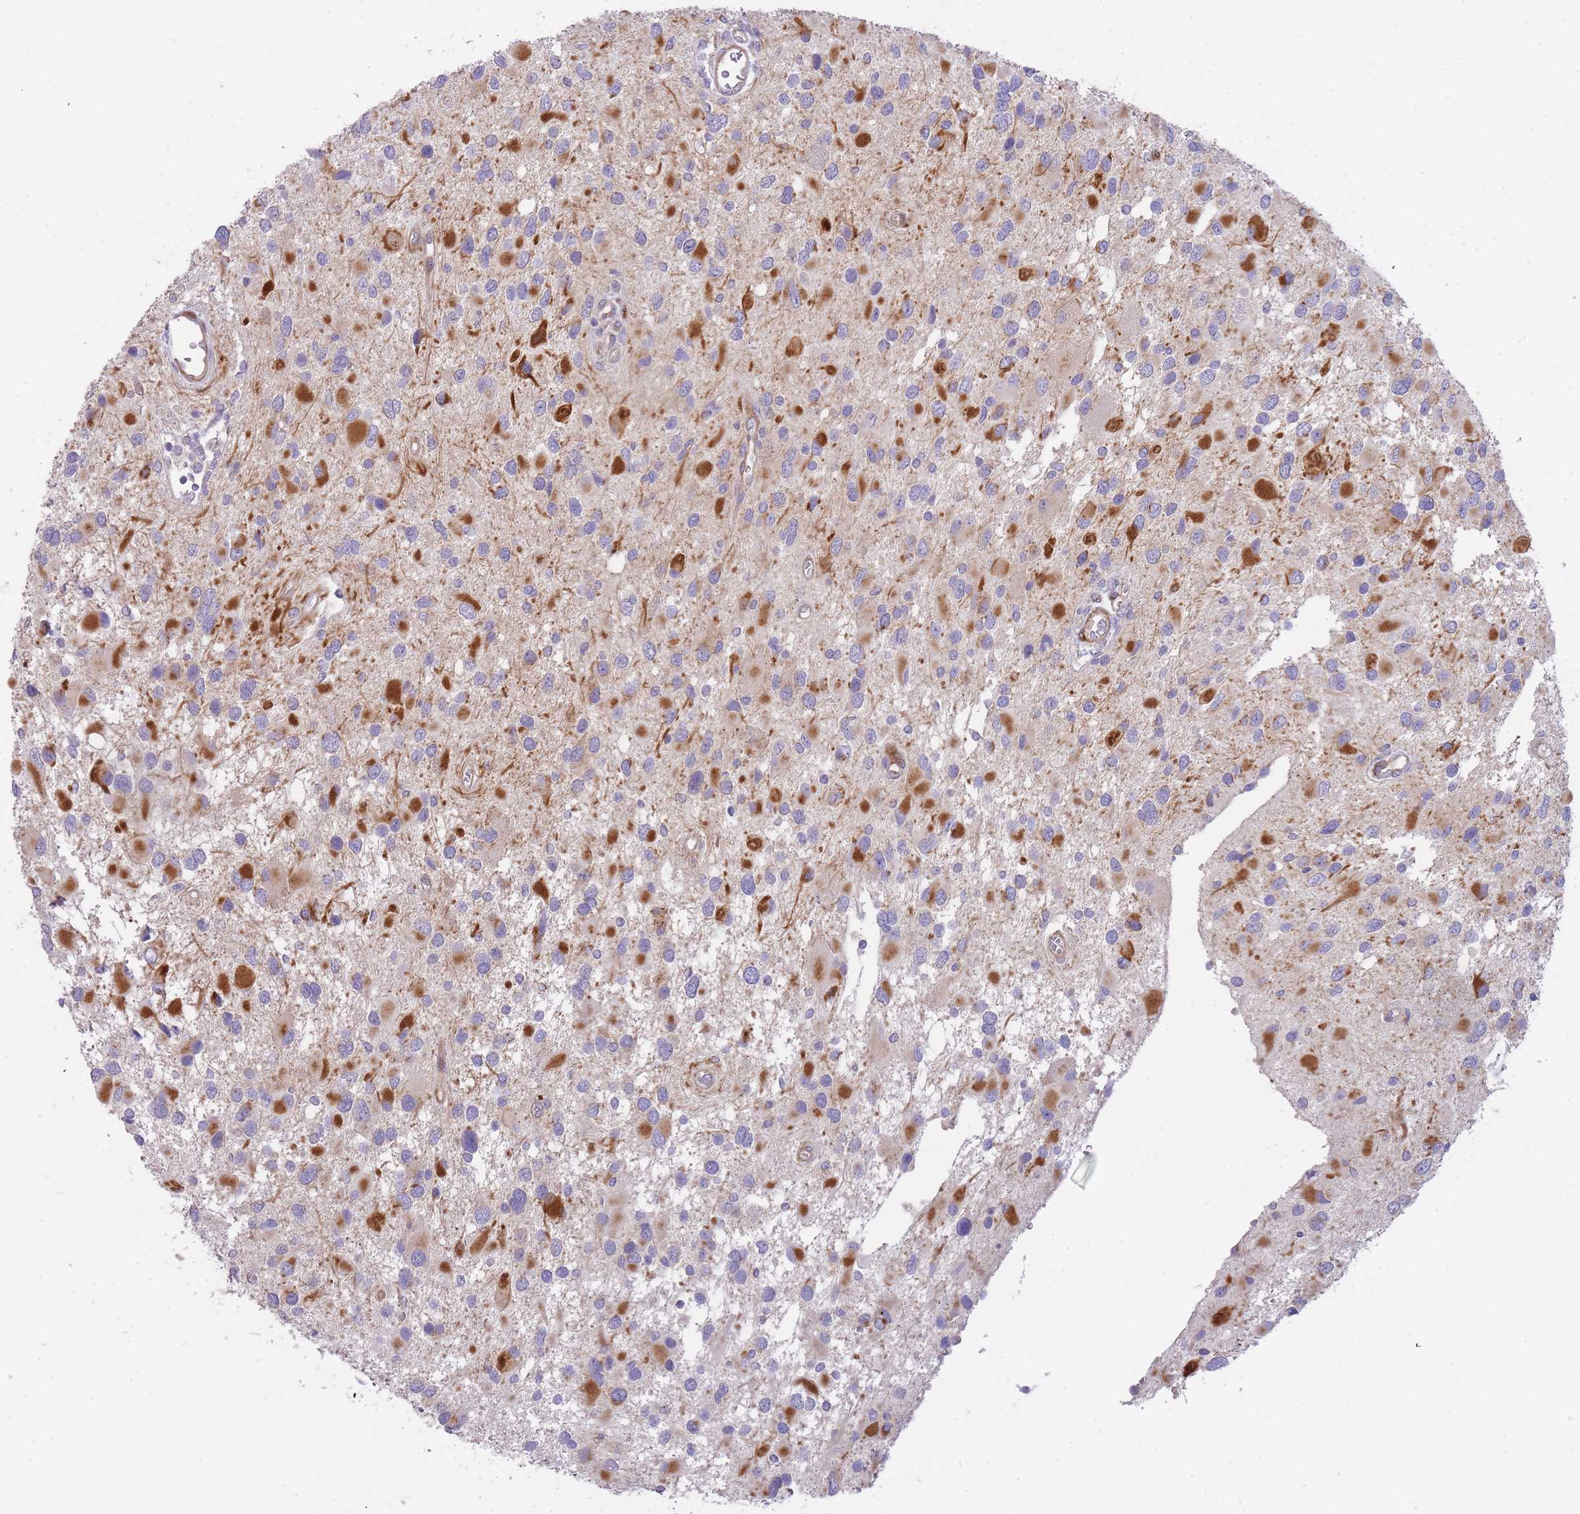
{"staining": {"intensity": "moderate", "quantity": "<25%", "location": "cytoplasmic/membranous"}, "tissue": "glioma", "cell_type": "Tumor cells", "image_type": "cancer", "snomed": [{"axis": "morphology", "description": "Glioma, malignant, High grade"}, {"axis": "topography", "description": "Brain"}], "caption": "An image of human malignant glioma (high-grade) stained for a protein demonstrates moderate cytoplasmic/membranous brown staining in tumor cells. Nuclei are stained in blue.", "gene": "ATP5MC2", "patient": {"sex": "male", "age": 53}}